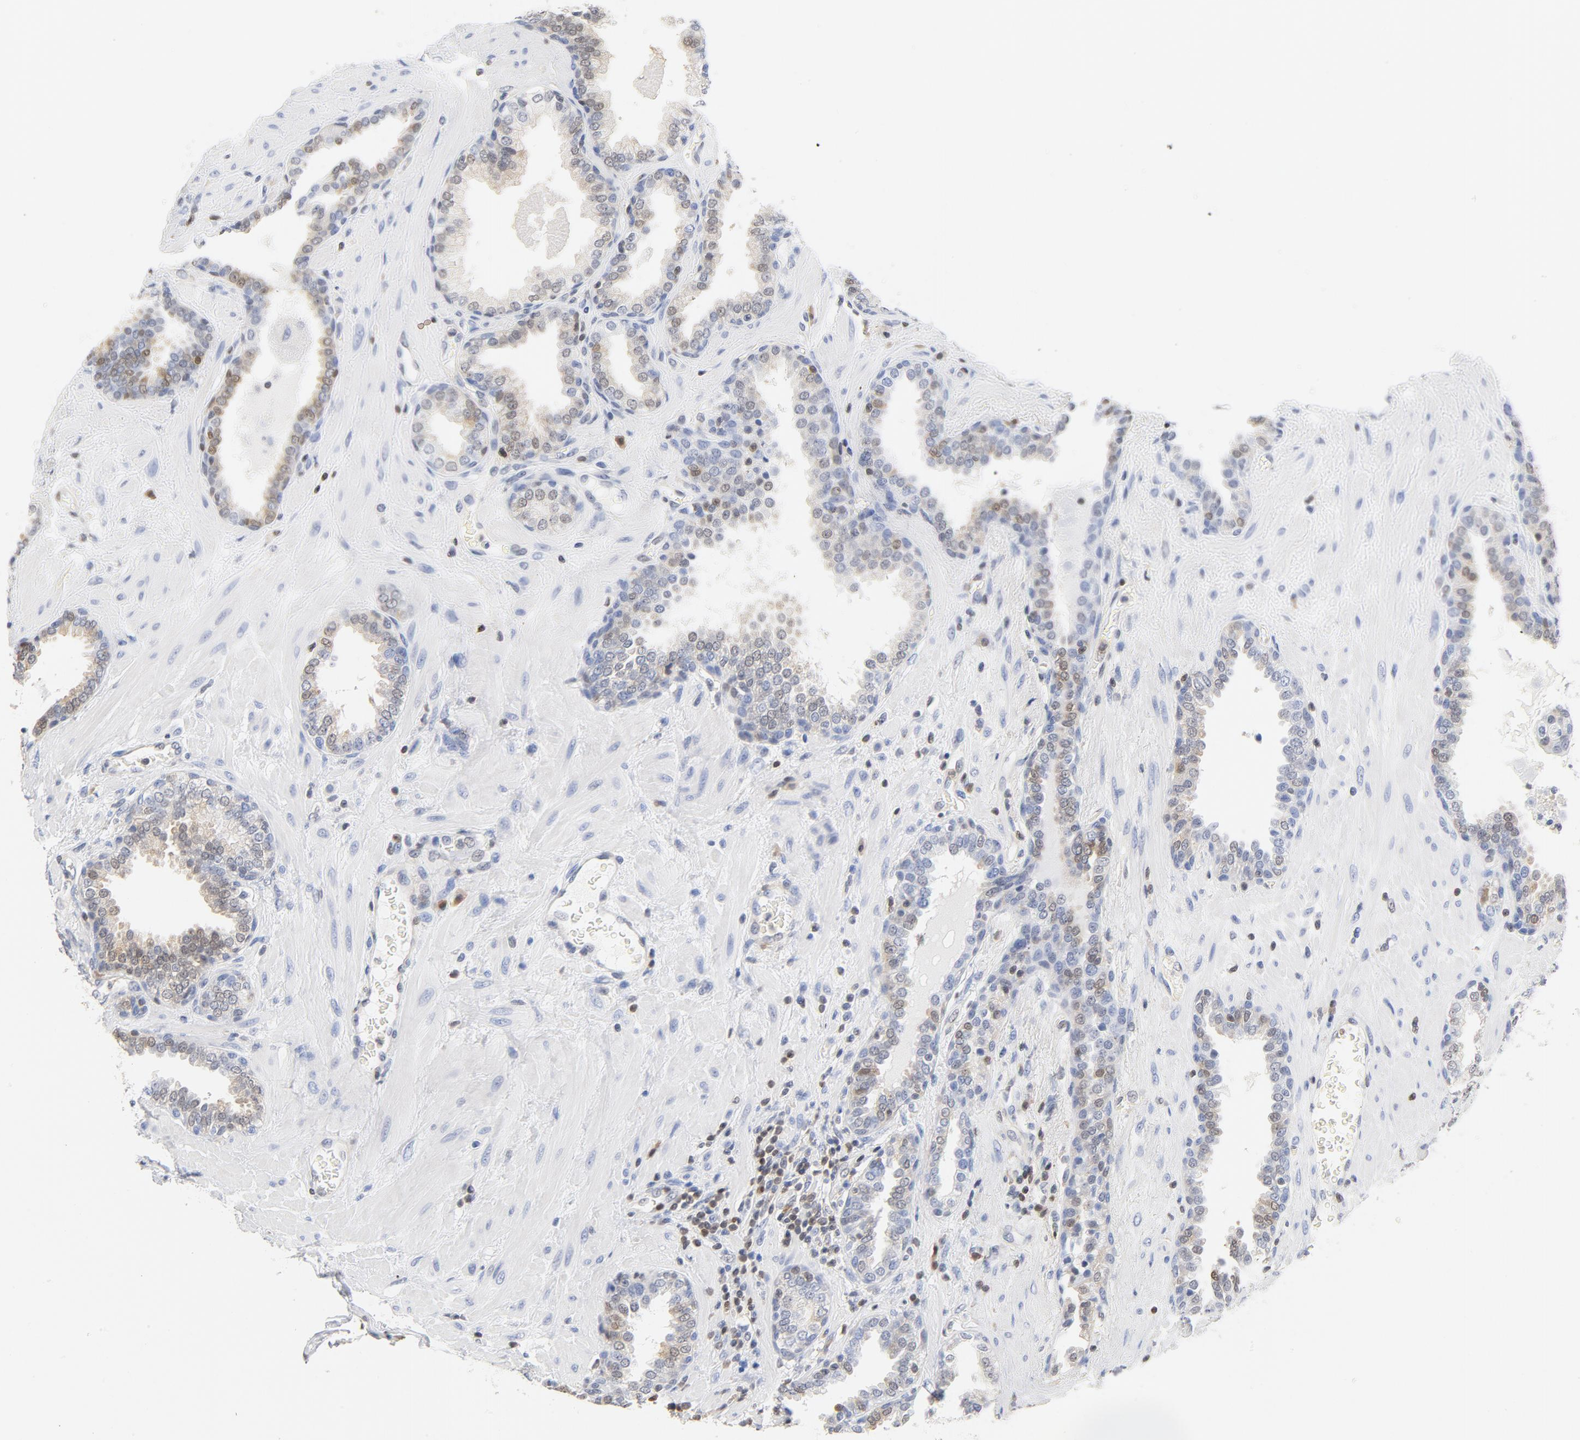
{"staining": {"intensity": "moderate", "quantity": "25%-75%", "location": "nuclear"}, "tissue": "prostate", "cell_type": "Glandular cells", "image_type": "normal", "snomed": [{"axis": "morphology", "description": "Normal tissue, NOS"}, {"axis": "topography", "description": "Prostate"}], "caption": "Protein analysis of benign prostate displays moderate nuclear expression in approximately 25%-75% of glandular cells.", "gene": "CDKN1B", "patient": {"sex": "male", "age": 51}}